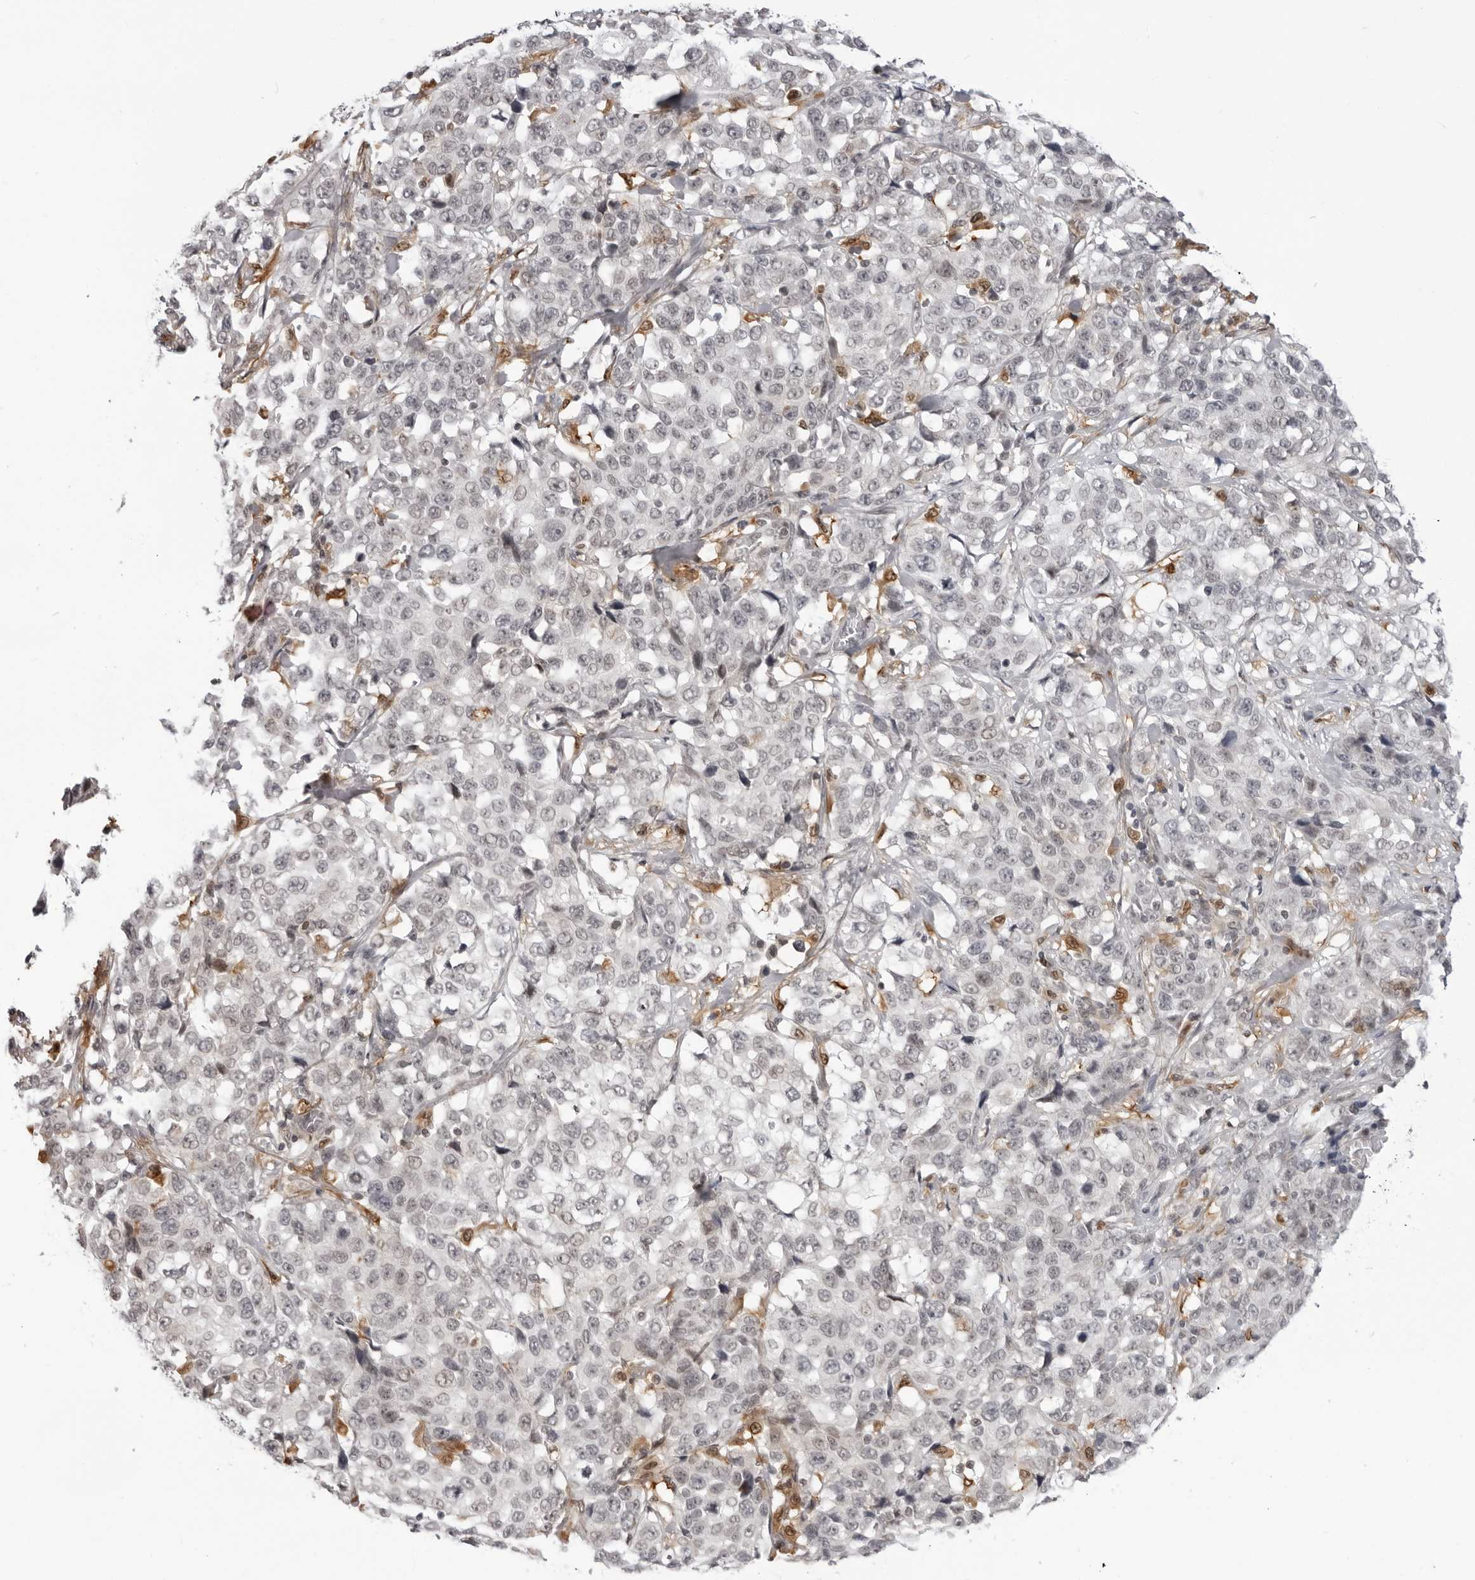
{"staining": {"intensity": "negative", "quantity": "none", "location": "none"}, "tissue": "stomach cancer", "cell_type": "Tumor cells", "image_type": "cancer", "snomed": [{"axis": "morphology", "description": "Normal tissue, NOS"}, {"axis": "morphology", "description": "Adenocarcinoma, NOS"}, {"axis": "topography", "description": "Stomach"}], "caption": "This is an immunohistochemistry (IHC) micrograph of human stomach cancer. There is no positivity in tumor cells.", "gene": "SRGAP2", "patient": {"sex": "male", "age": 48}}